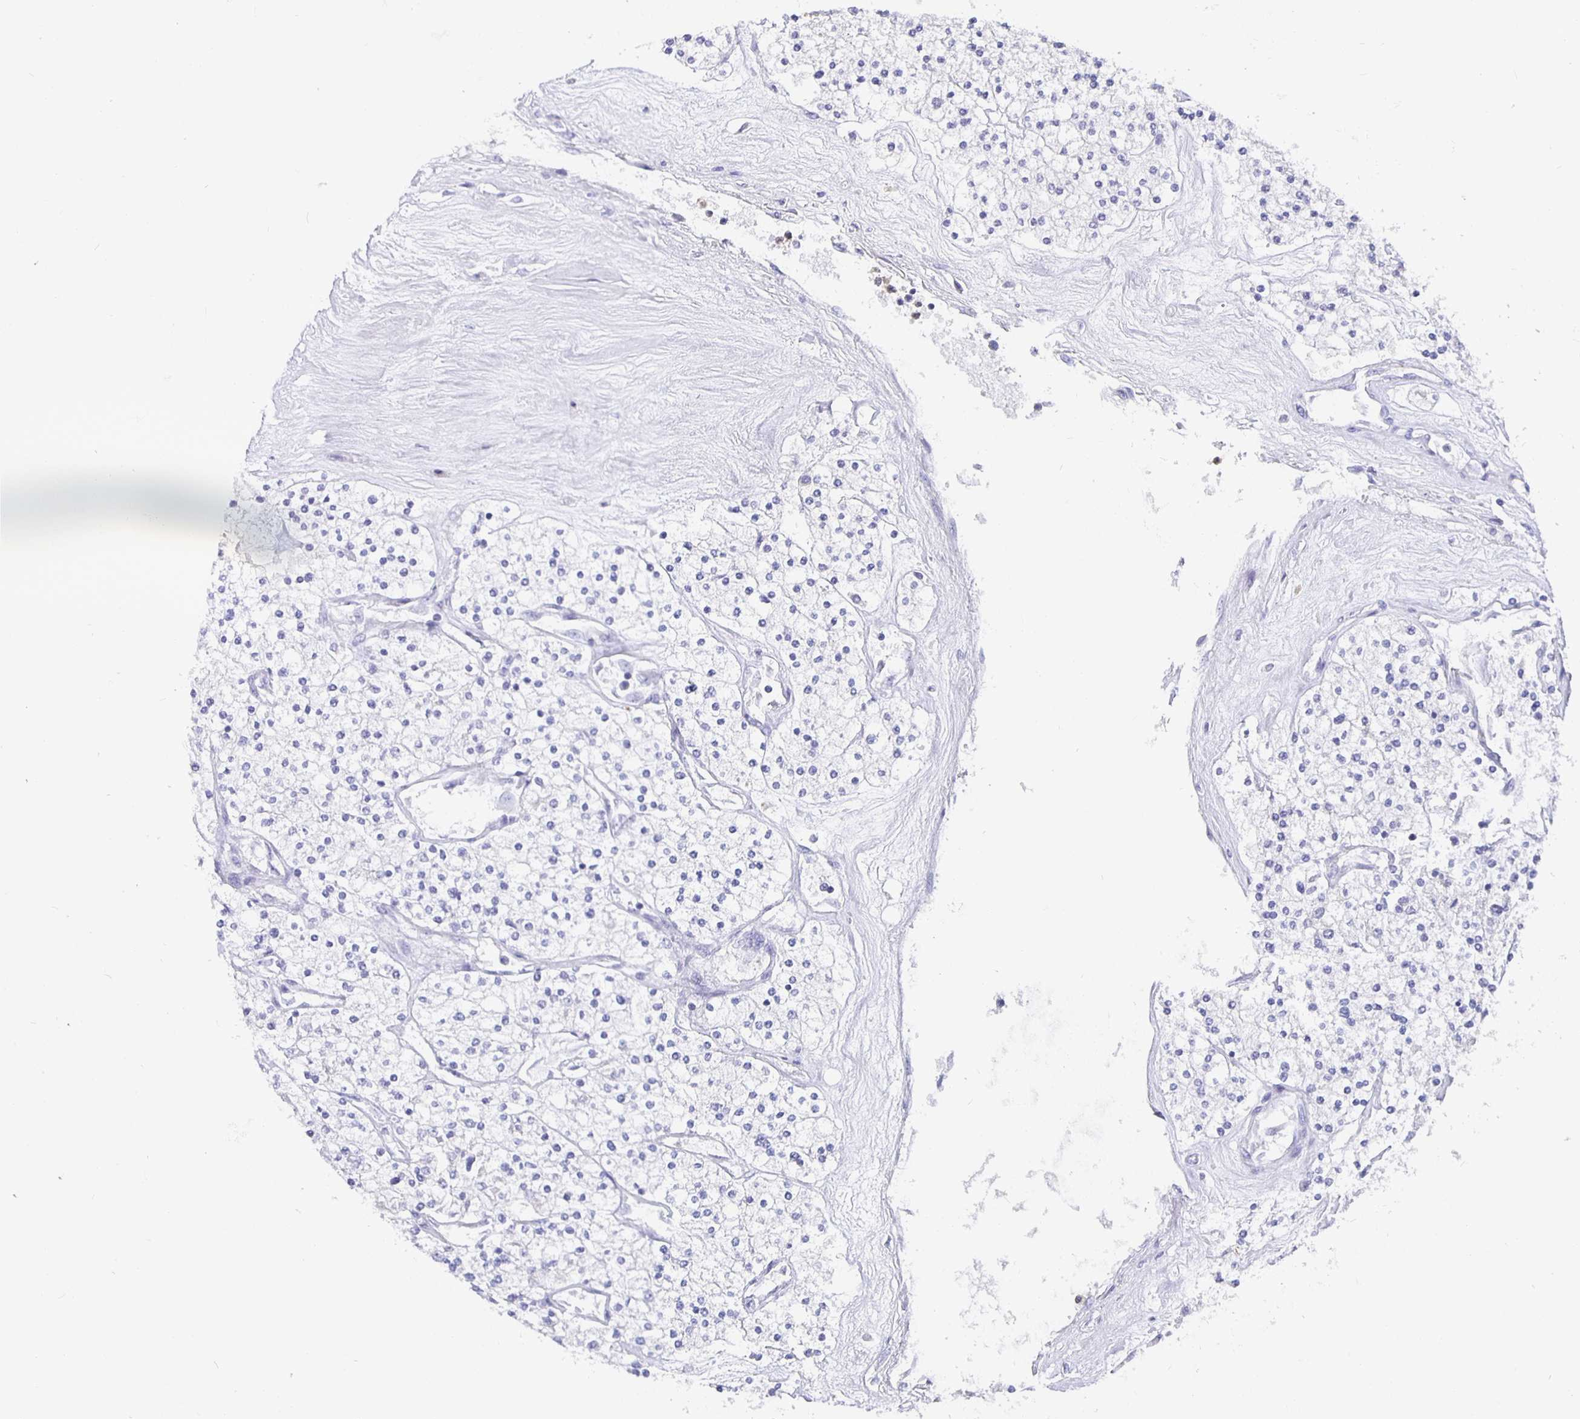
{"staining": {"intensity": "negative", "quantity": "none", "location": "none"}, "tissue": "renal cancer", "cell_type": "Tumor cells", "image_type": "cancer", "snomed": [{"axis": "morphology", "description": "Adenocarcinoma, NOS"}, {"axis": "topography", "description": "Kidney"}], "caption": "Human renal adenocarcinoma stained for a protein using immunohistochemistry (IHC) displays no expression in tumor cells.", "gene": "GPX4", "patient": {"sex": "male", "age": 80}}